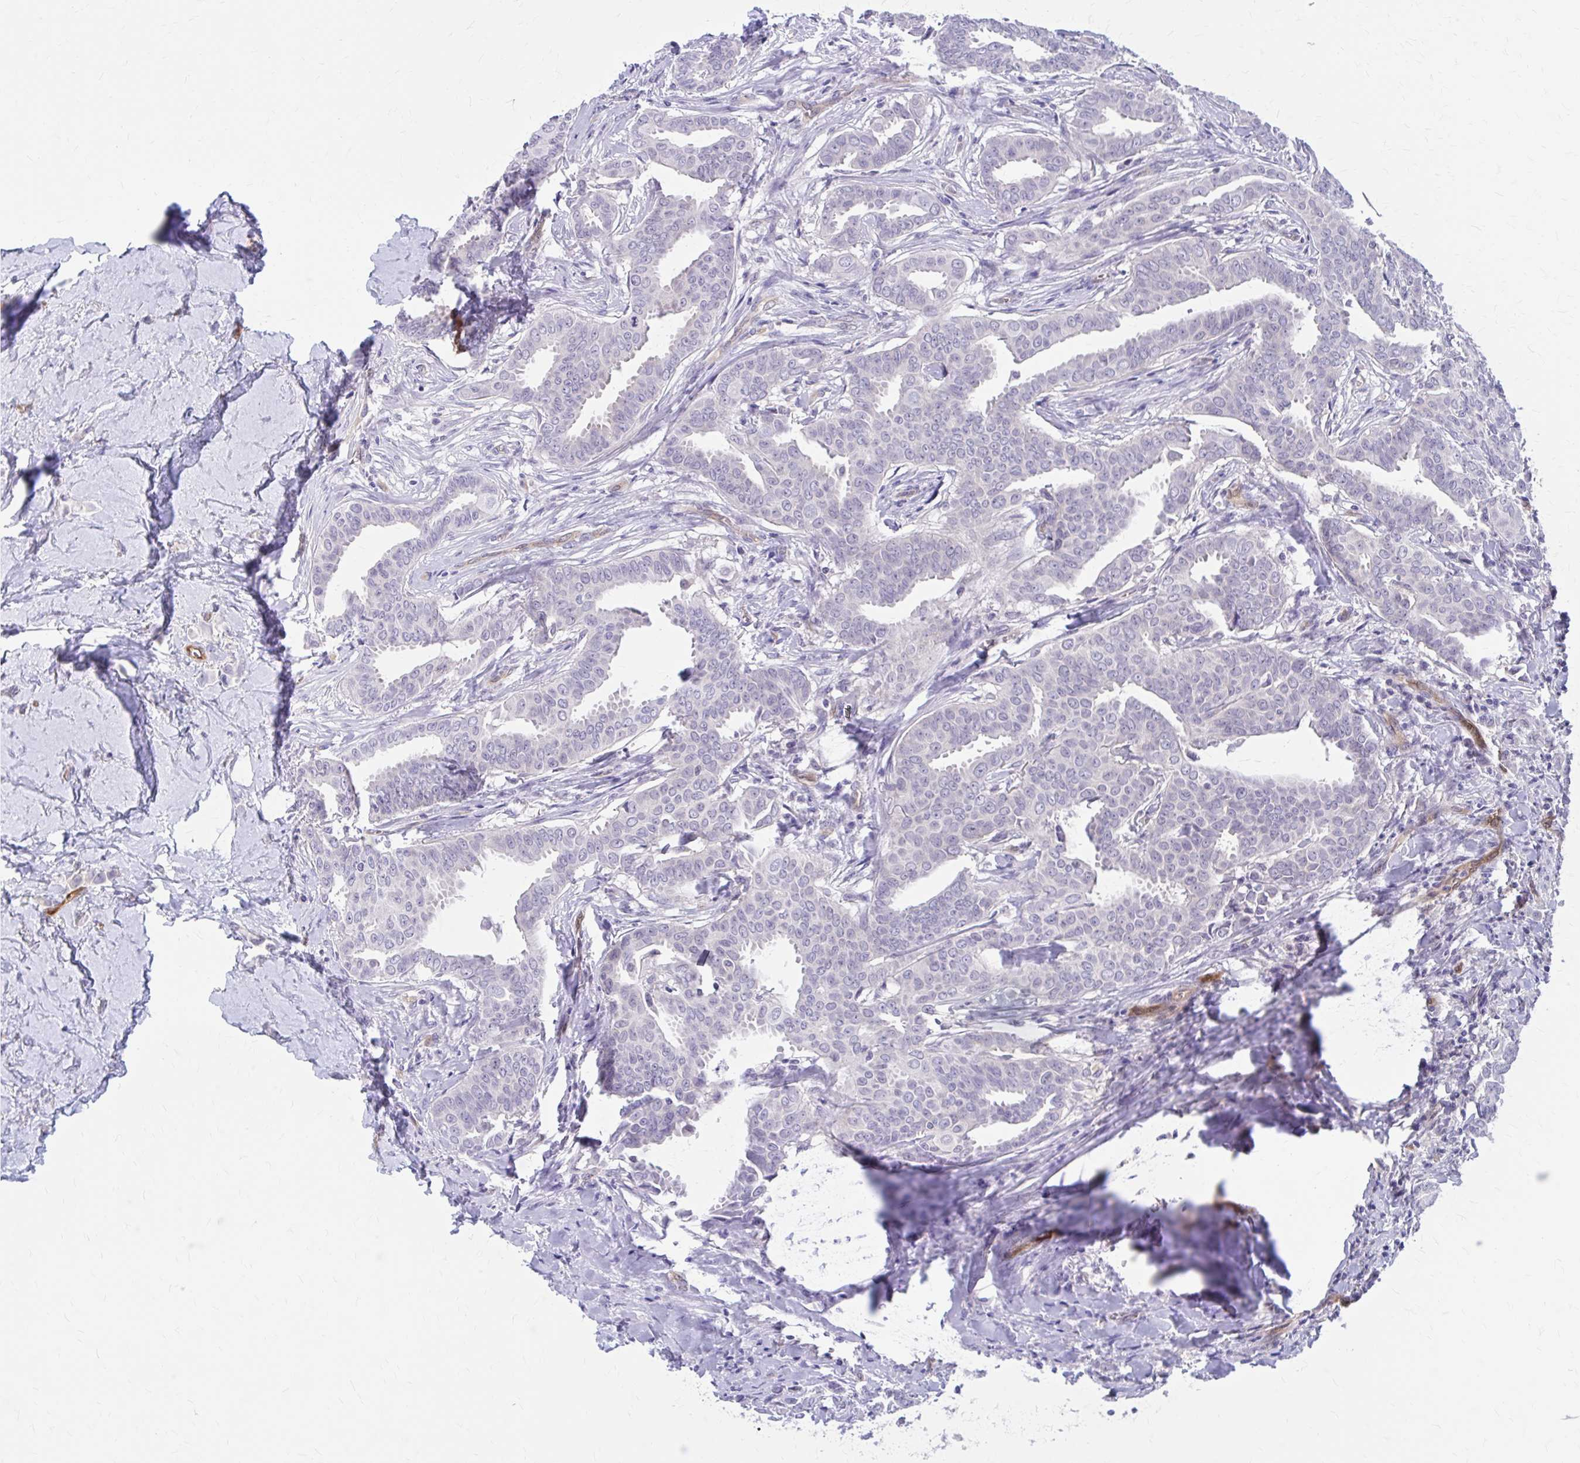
{"staining": {"intensity": "negative", "quantity": "none", "location": "none"}, "tissue": "breast cancer", "cell_type": "Tumor cells", "image_type": "cancer", "snomed": [{"axis": "morphology", "description": "Duct carcinoma"}, {"axis": "topography", "description": "Breast"}], "caption": "Breast intraductal carcinoma was stained to show a protein in brown. There is no significant positivity in tumor cells.", "gene": "CLIC2", "patient": {"sex": "female", "age": 45}}